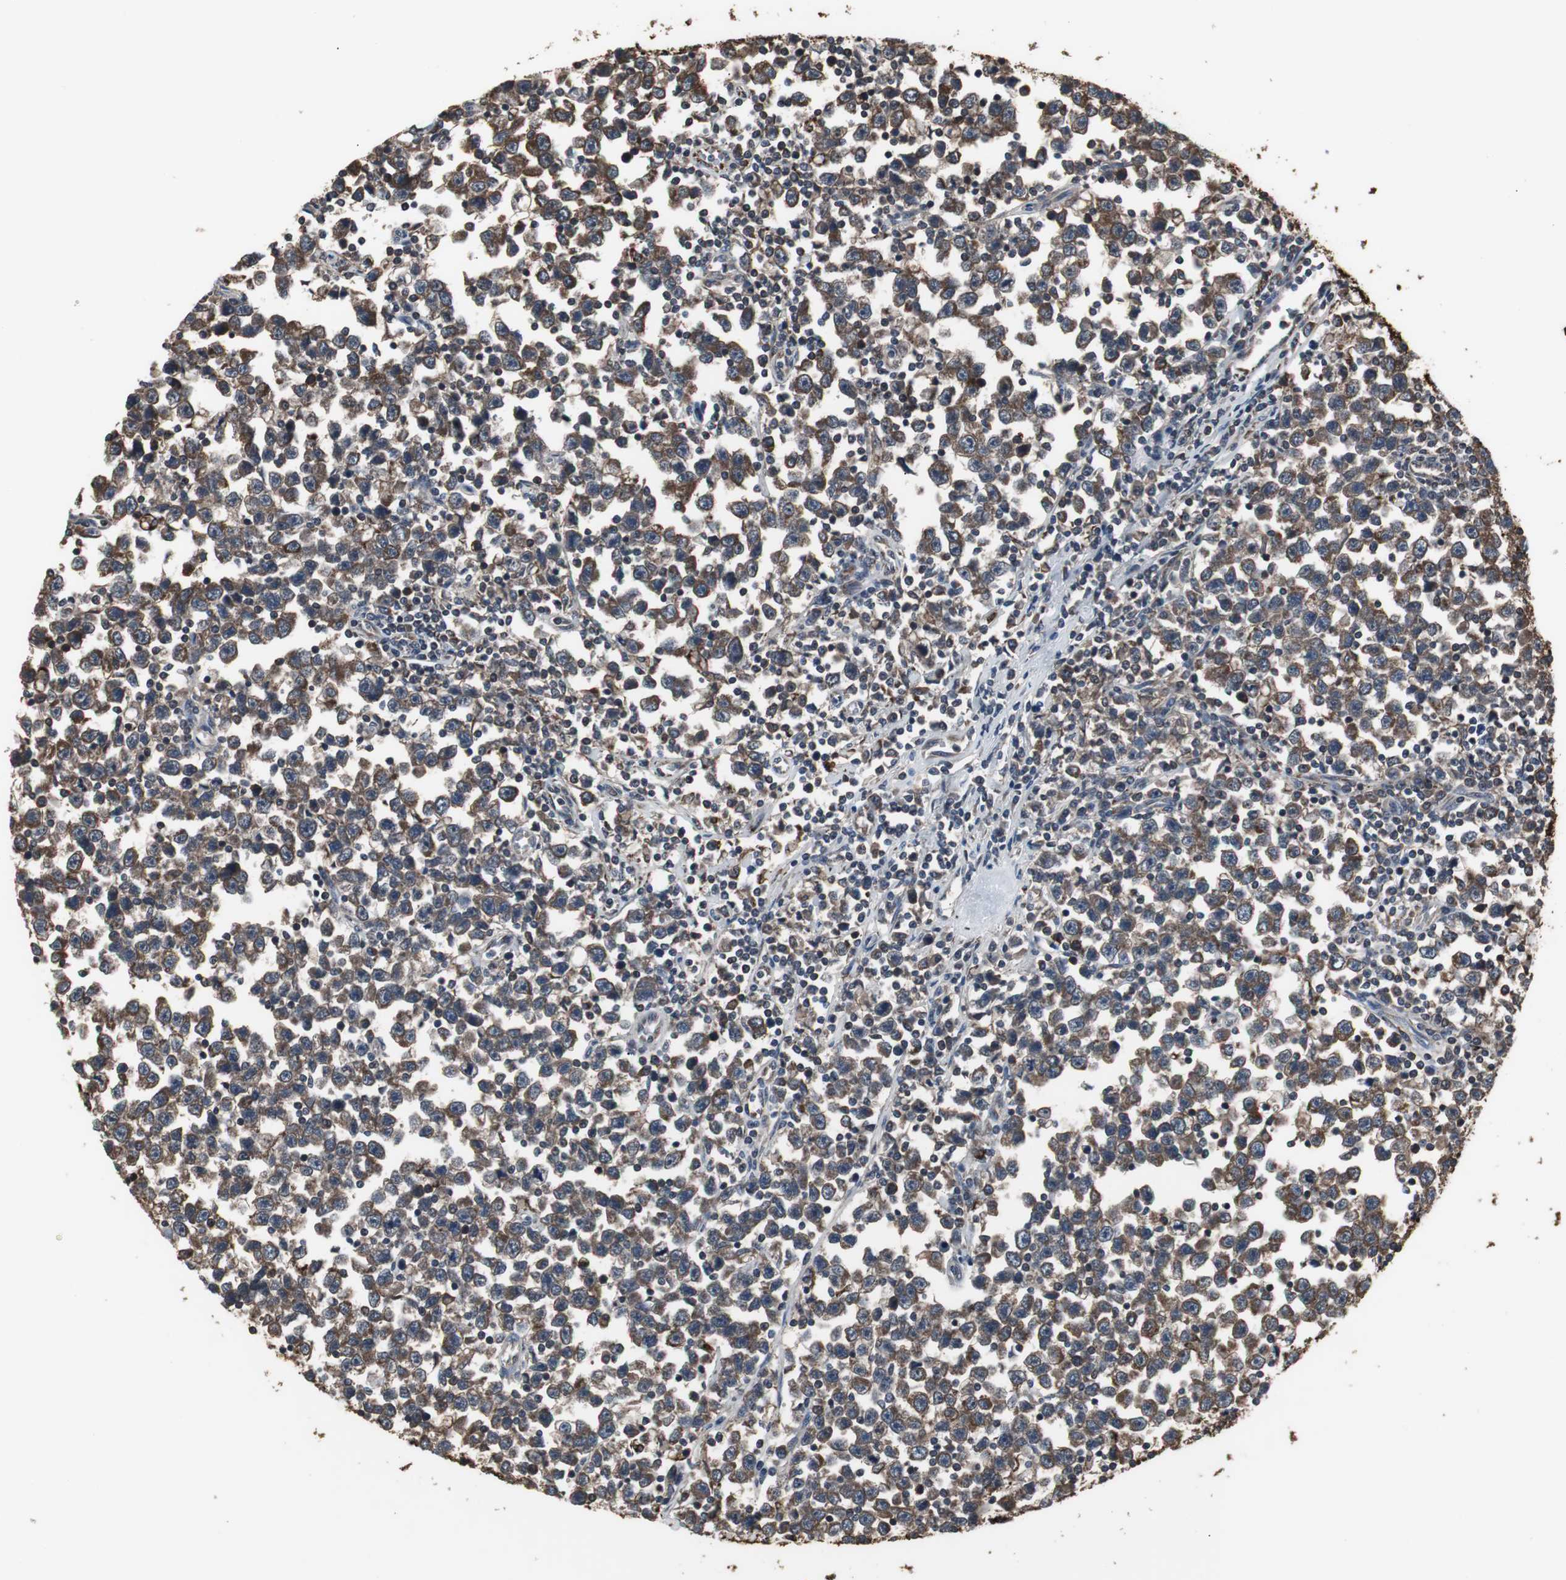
{"staining": {"intensity": "strong", "quantity": ">75%", "location": "cytoplasmic/membranous"}, "tissue": "testis cancer", "cell_type": "Tumor cells", "image_type": "cancer", "snomed": [{"axis": "morphology", "description": "Seminoma, NOS"}, {"axis": "topography", "description": "Testis"}], "caption": "Immunohistochemistry photomicrograph of testis seminoma stained for a protein (brown), which demonstrates high levels of strong cytoplasmic/membranous staining in about >75% of tumor cells.", "gene": "ZSCAN22", "patient": {"sex": "male", "age": 43}}